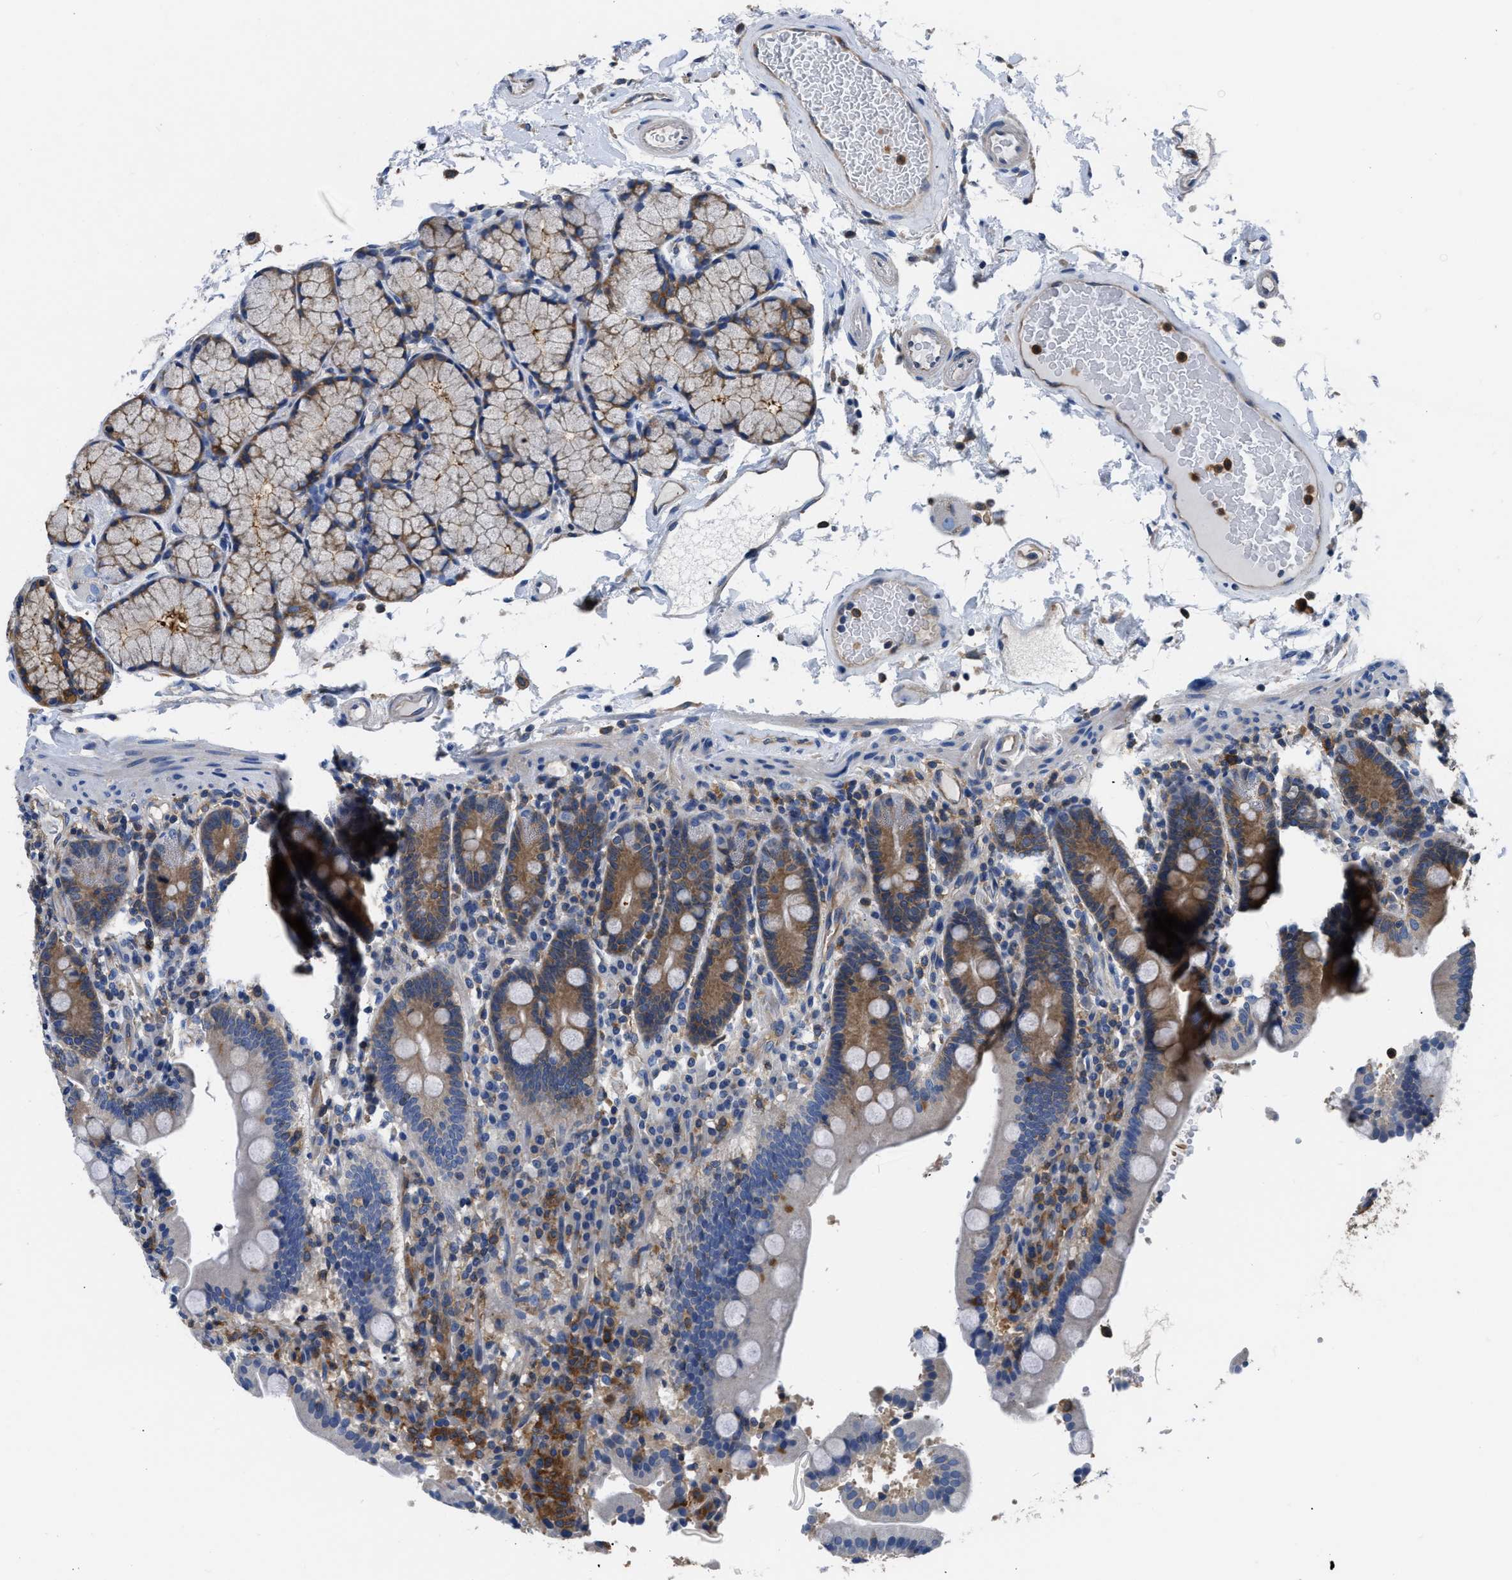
{"staining": {"intensity": "moderate", "quantity": "25%-75%", "location": "cytoplasmic/membranous"}, "tissue": "duodenum", "cell_type": "Glandular cells", "image_type": "normal", "snomed": [{"axis": "morphology", "description": "Normal tissue, NOS"}, {"axis": "topography", "description": "Small intestine, NOS"}], "caption": "Protein analysis of unremarkable duodenum reveals moderate cytoplasmic/membranous expression in about 25%-75% of glandular cells.", "gene": "PKM", "patient": {"sex": "female", "age": 71}}